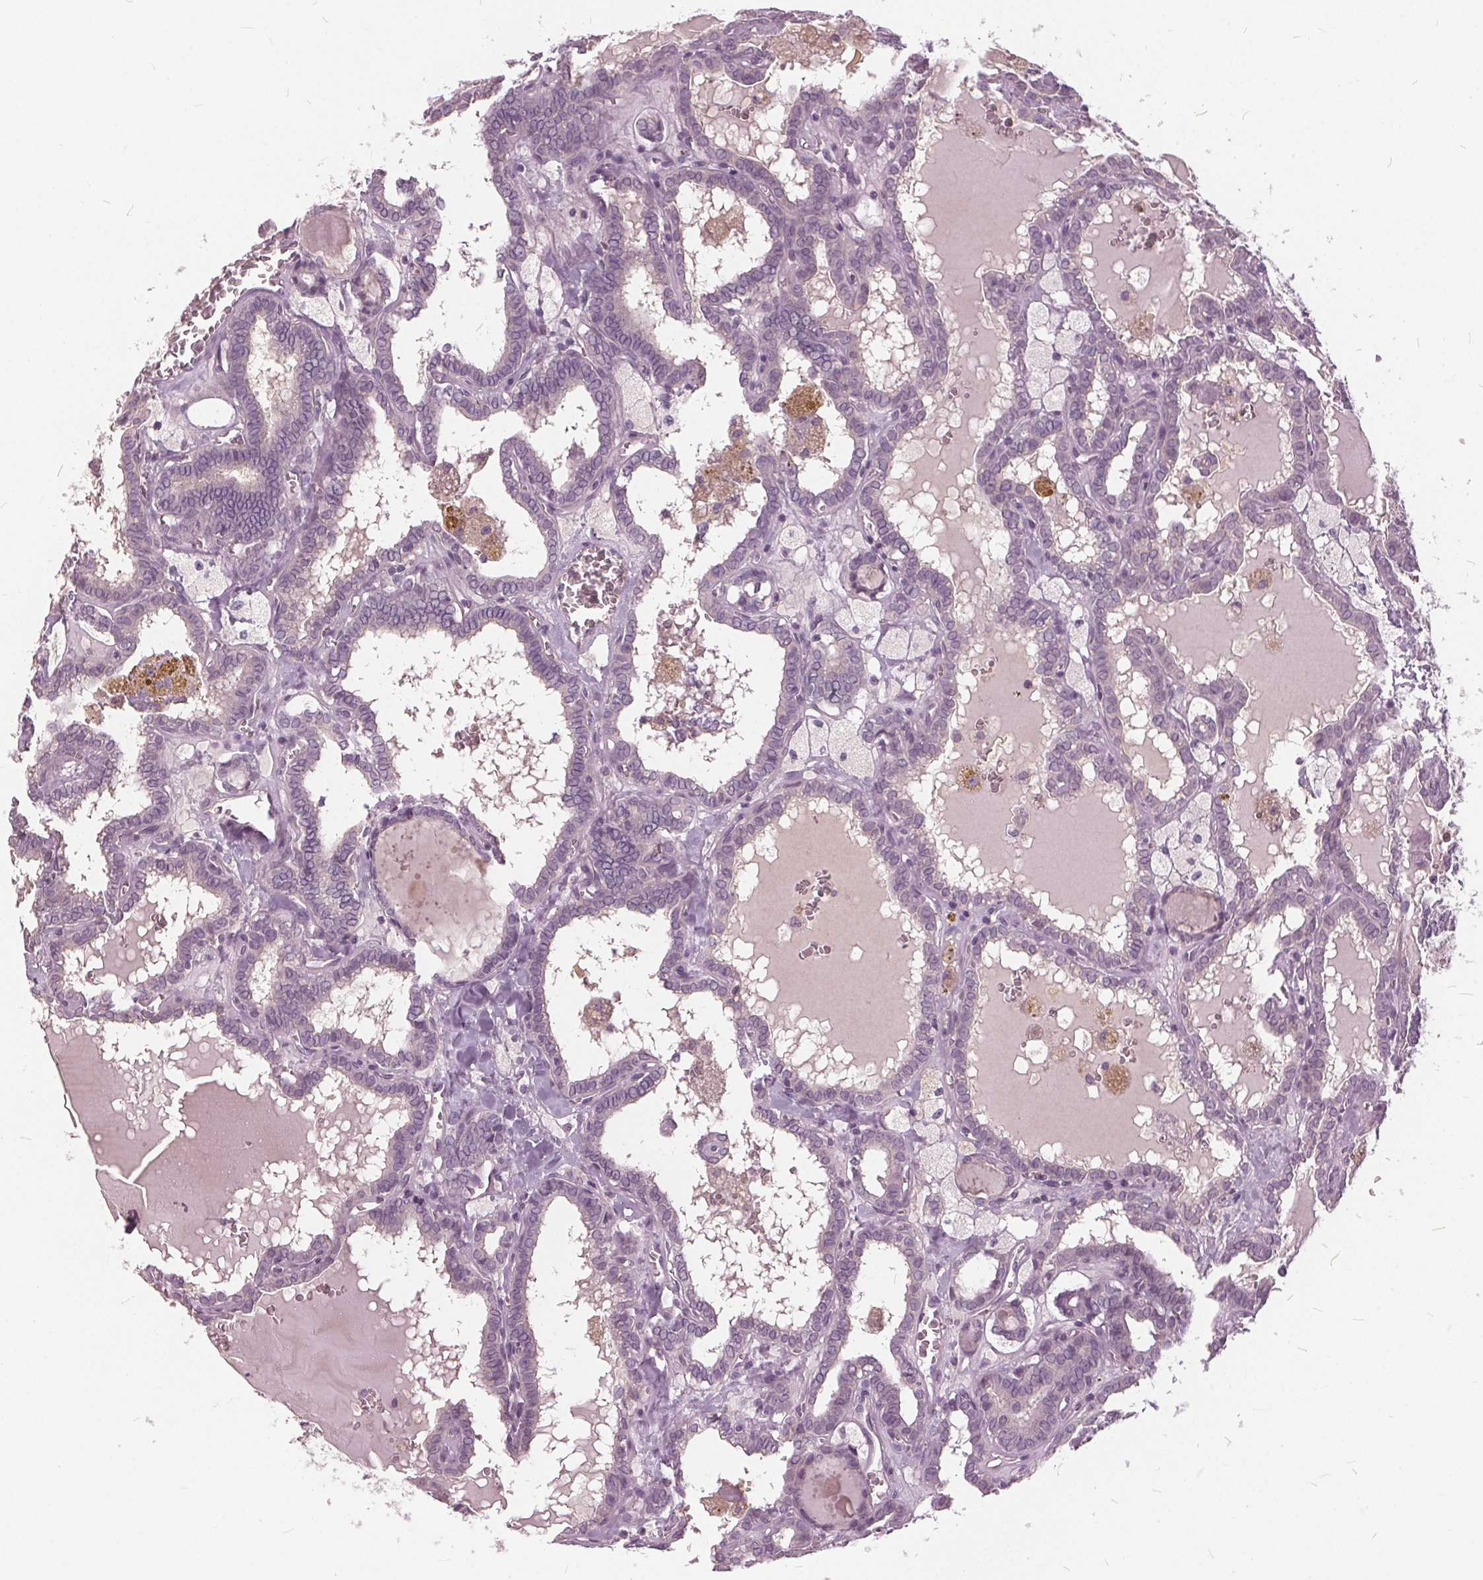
{"staining": {"intensity": "negative", "quantity": "none", "location": "none"}, "tissue": "thyroid cancer", "cell_type": "Tumor cells", "image_type": "cancer", "snomed": [{"axis": "morphology", "description": "Papillary adenocarcinoma, NOS"}, {"axis": "topography", "description": "Thyroid gland"}], "caption": "Tumor cells are negative for brown protein staining in thyroid cancer. Nuclei are stained in blue.", "gene": "KLK13", "patient": {"sex": "female", "age": 39}}